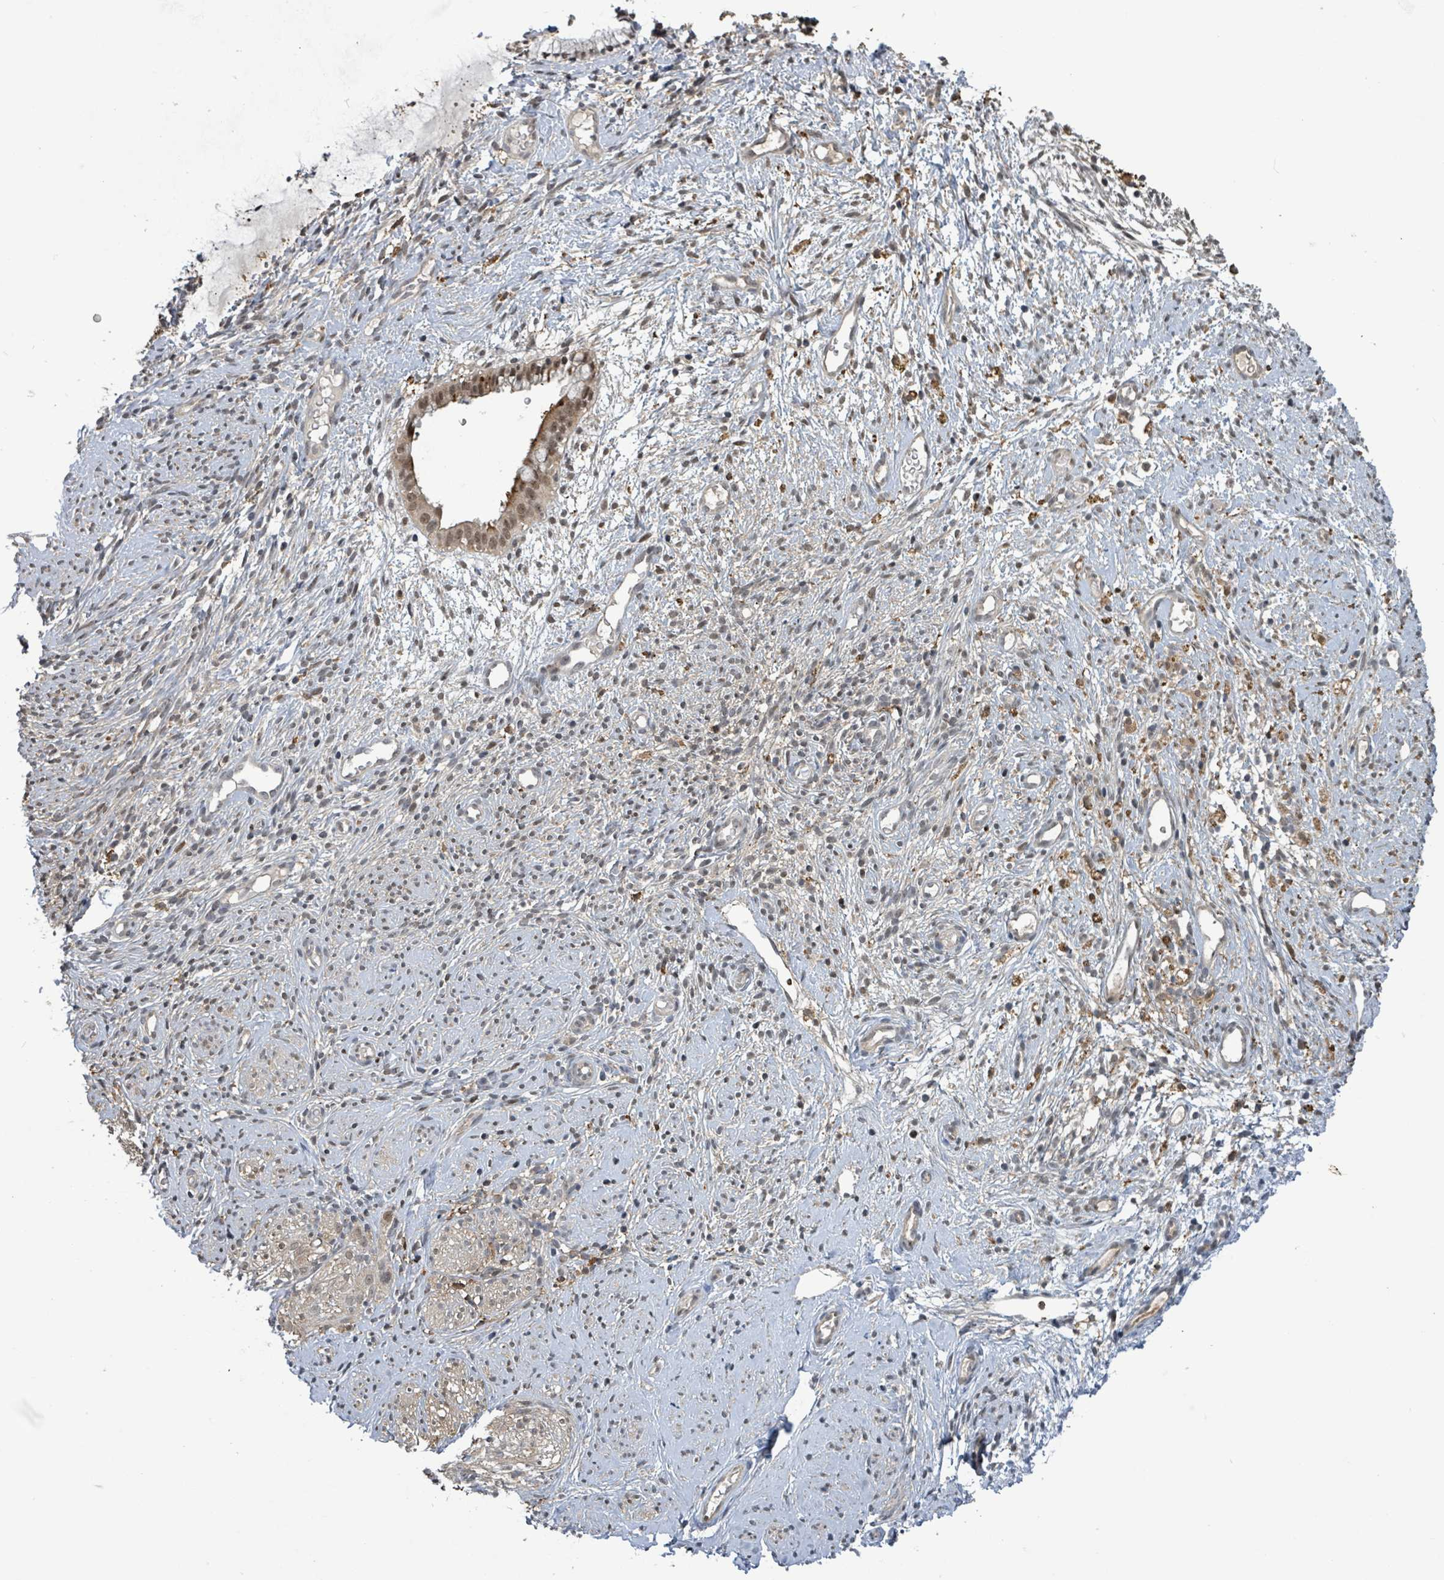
{"staining": {"intensity": "weak", "quantity": "25%-75%", "location": "cytoplasmic/membranous,nuclear"}, "tissue": "cervix", "cell_type": "Glandular cells", "image_type": "normal", "snomed": [{"axis": "morphology", "description": "Normal tissue, NOS"}, {"axis": "topography", "description": "Cervix"}], "caption": "Human cervix stained with a brown dye reveals weak cytoplasmic/membranous,nuclear positive positivity in approximately 25%-75% of glandular cells.", "gene": "FBXO6", "patient": {"sex": "female", "age": 76}}